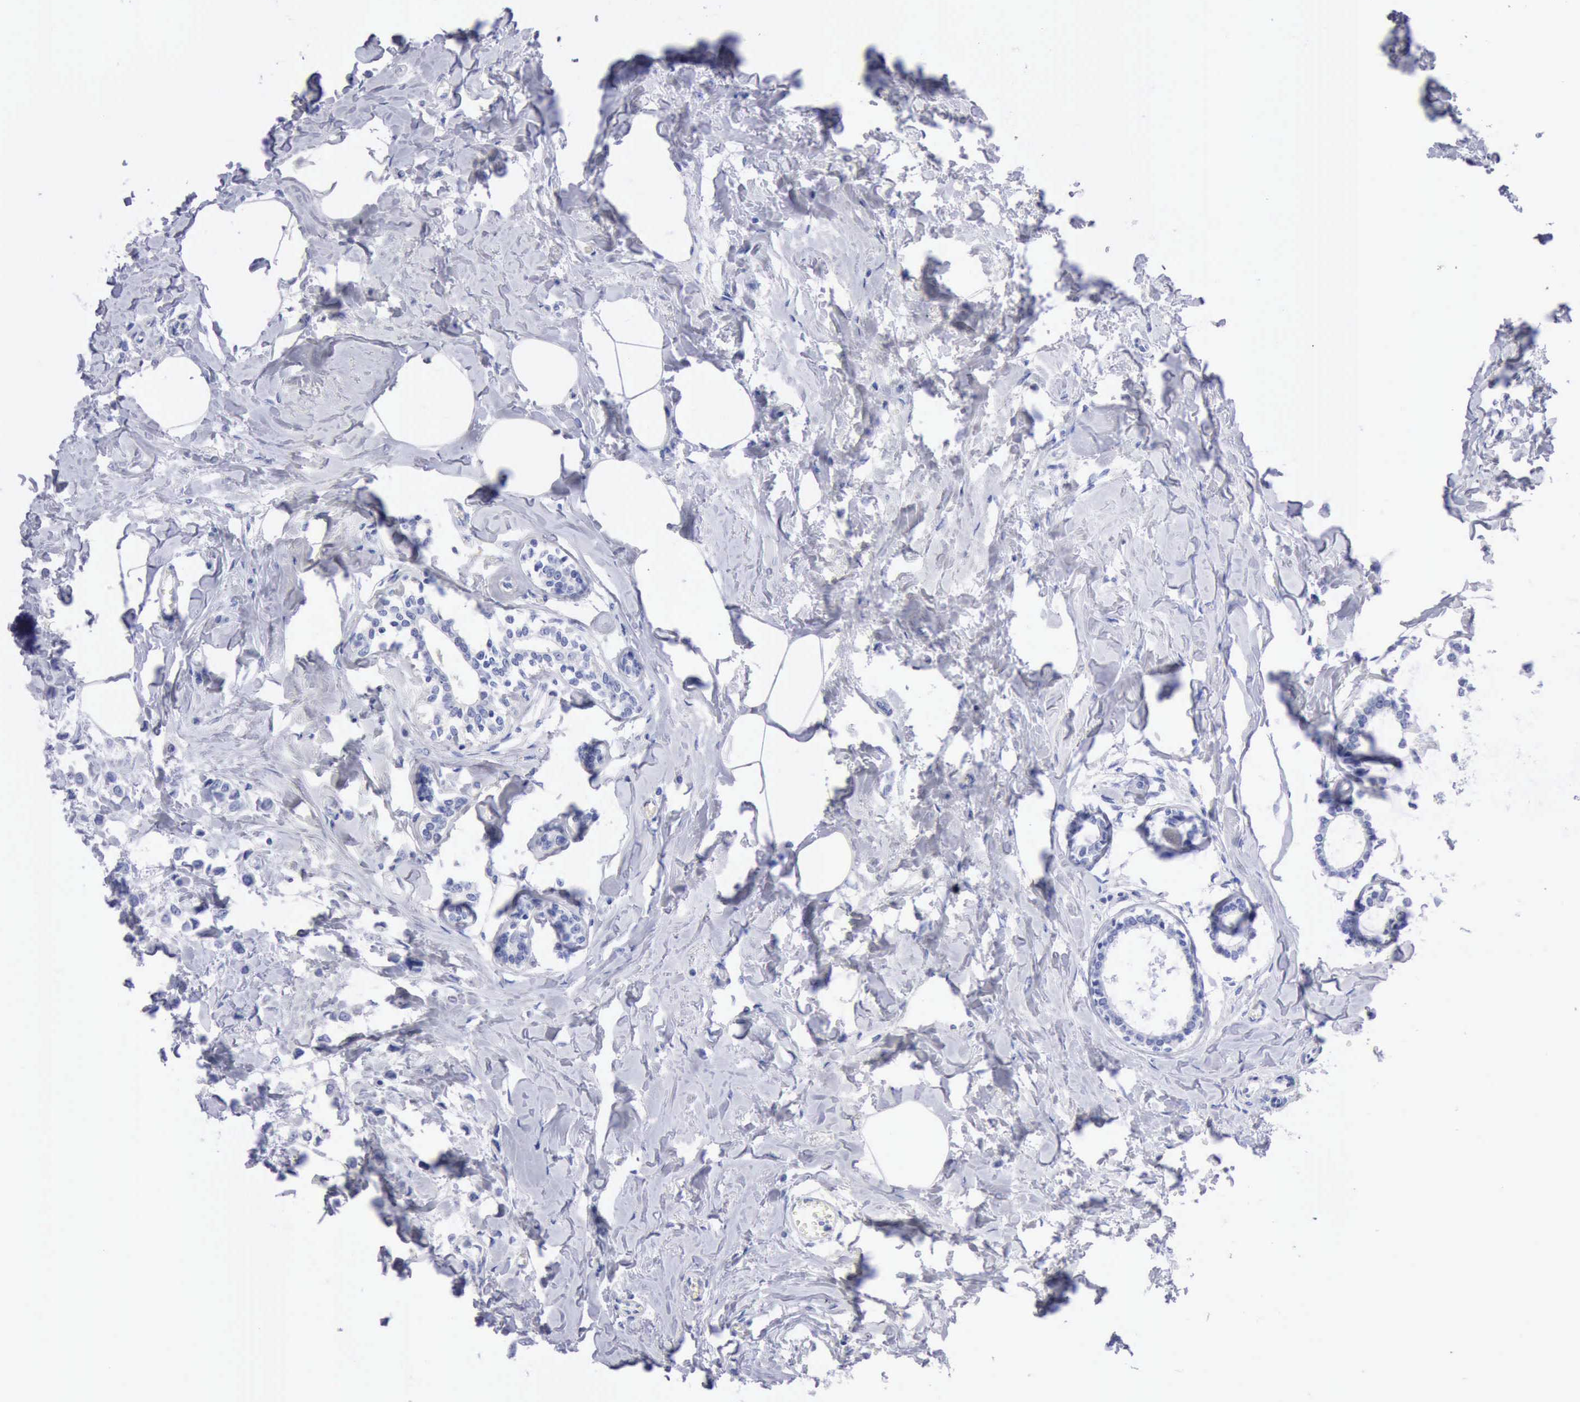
{"staining": {"intensity": "negative", "quantity": "none", "location": "none"}, "tissue": "breast cancer", "cell_type": "Tumor cells", "image_type": "cancer", "snomed": [{"axis": "morphology", "description": "Lobular carcinoma"}, {"axis": "topography", "description": "Breast"}], "caption": "The immunohistochemistry histopathology image has no significant staining in tumor cells of lobular carcinoma (breast) tissue.", "gene": "ANGEL1", "patient": {"sex": "female", "age": 51}}